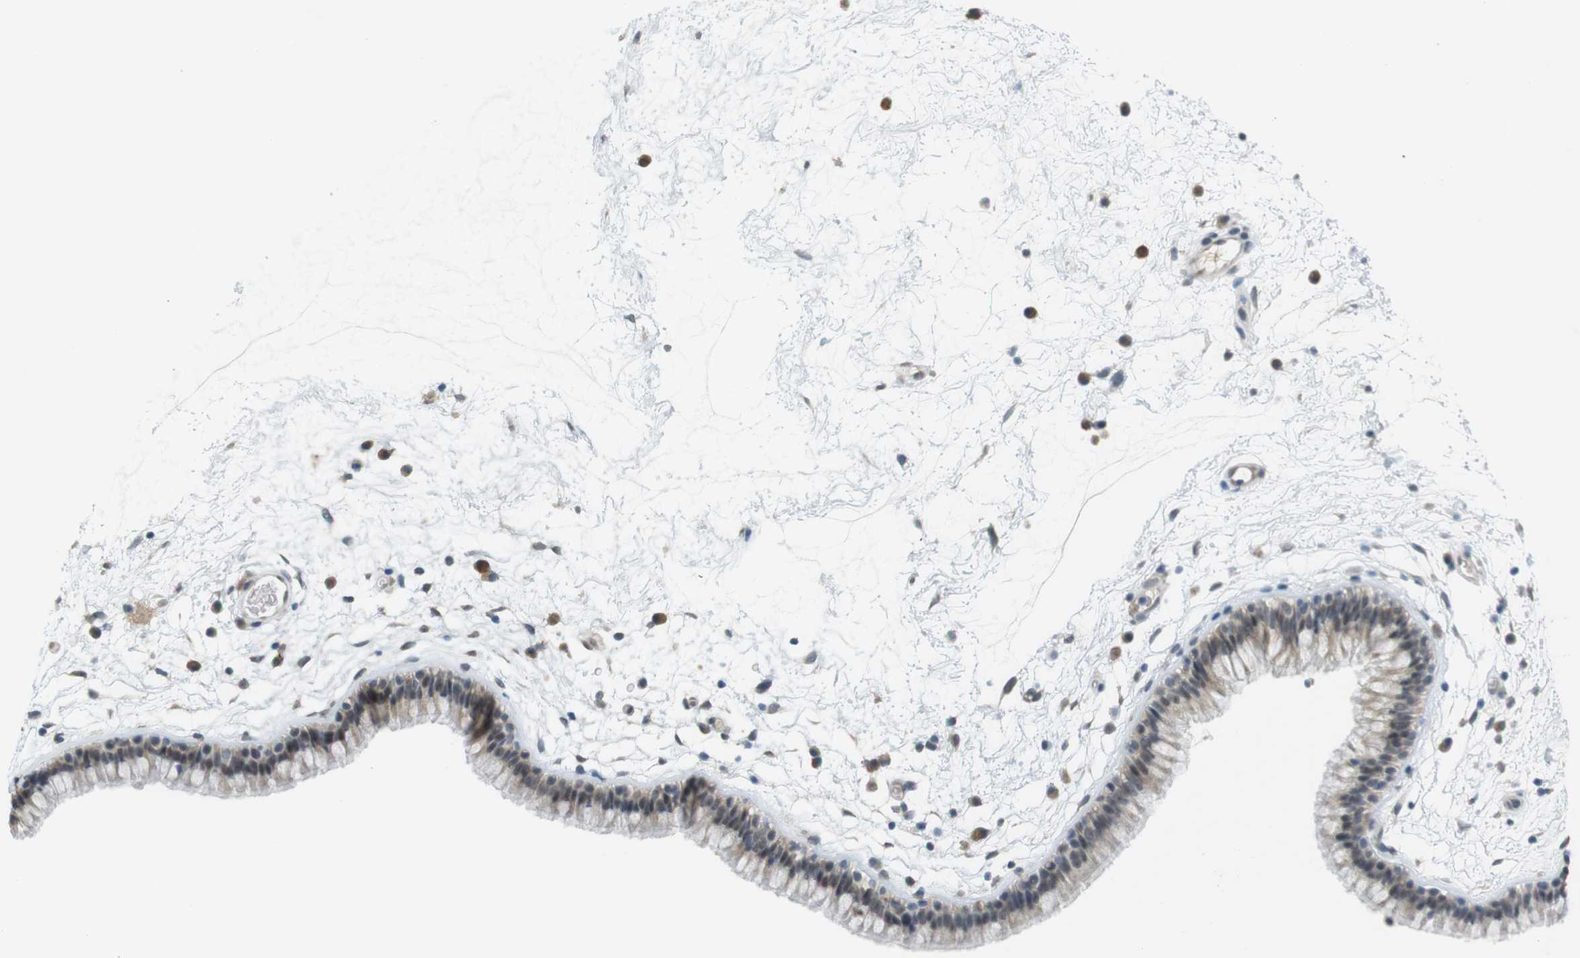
{"staining": {"intensity": "moderate", "quantity": "<25%", "location": "cytoplasmic/membranous,nuclear"}, "tissue": "nasopharynx", "cell_type": "Respiratory epithelial cells", "image_type": "normal", "snomed": [{"axis": "morphology", "description": "Normal tissue, NOS"}, {"axis": "morphology", "description": "Inflammation, NOS"}, {"axis": "topography", "description": "Nasopharynx"}], "caption": "A photomicrograph of nasopharynx stained for a protein reveals moderate cytoplasmic/membranous,nuclear brown staining in respiratory epithelial cells.", "gene": "FZD10", "patient": {"sex": "male", "age": 48}}